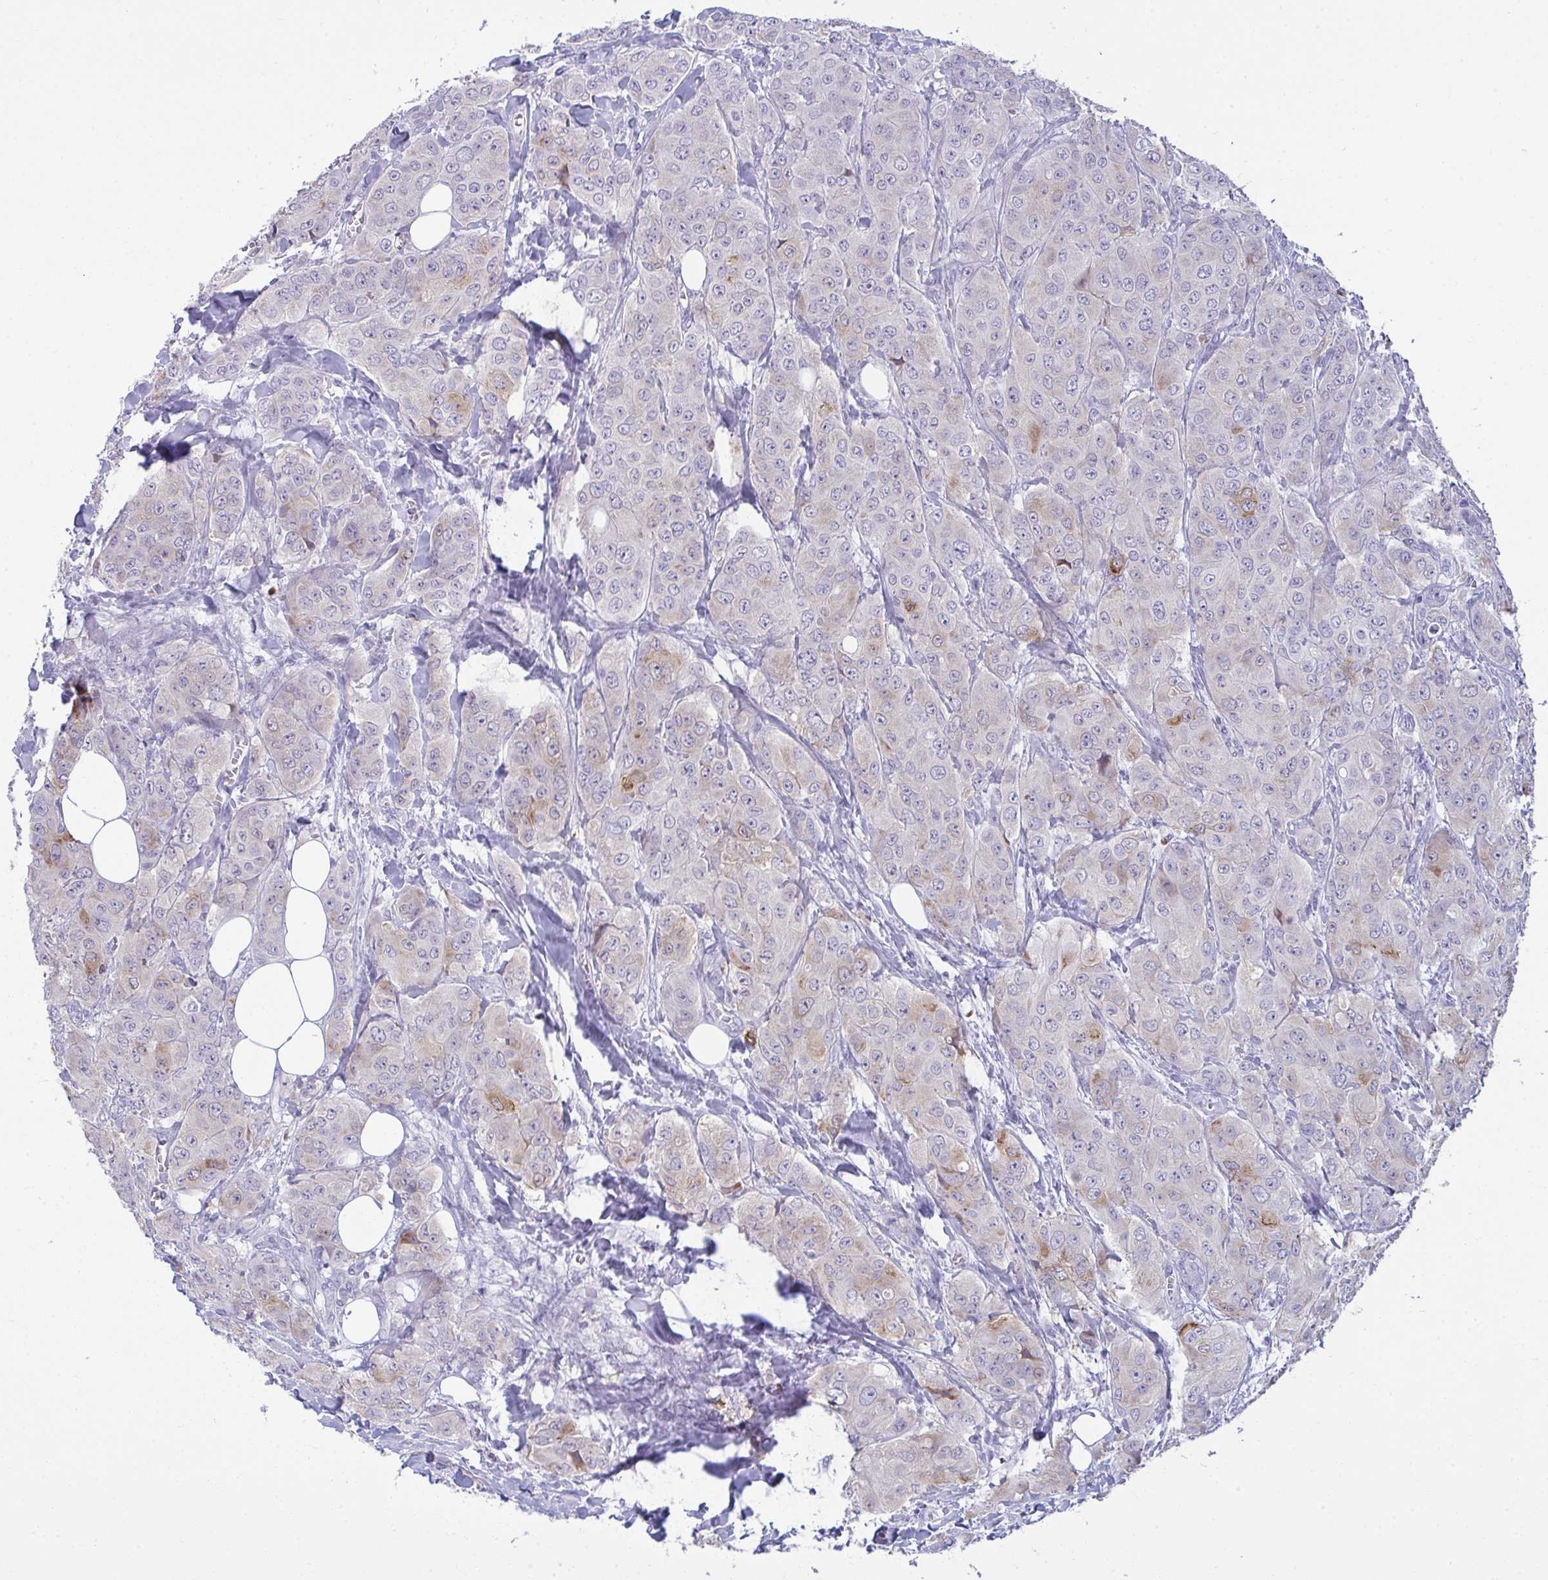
{"staining": {"intensity": "weak", "quantity": "<25%", "location": "cytoplasmic/membranous"}, "tissue": "breast cancer", "cell_type": "Tumor cells", "image_type": "cancer", "snomed": [{"axis": "morphology", "description": "Duct carcinoma"}, {"axis": "topography", "description": "Breast"}], "caption": "This histopathology image is of breast invasive ductal carcinoma stained with immunohistochemistry (IHC) to label a protein in brown with the nuclei are counter-stained blue. There is no expression in tumor cells.", "gene": "RGPD5", "patient": {"sex": "female", "age": 43}}